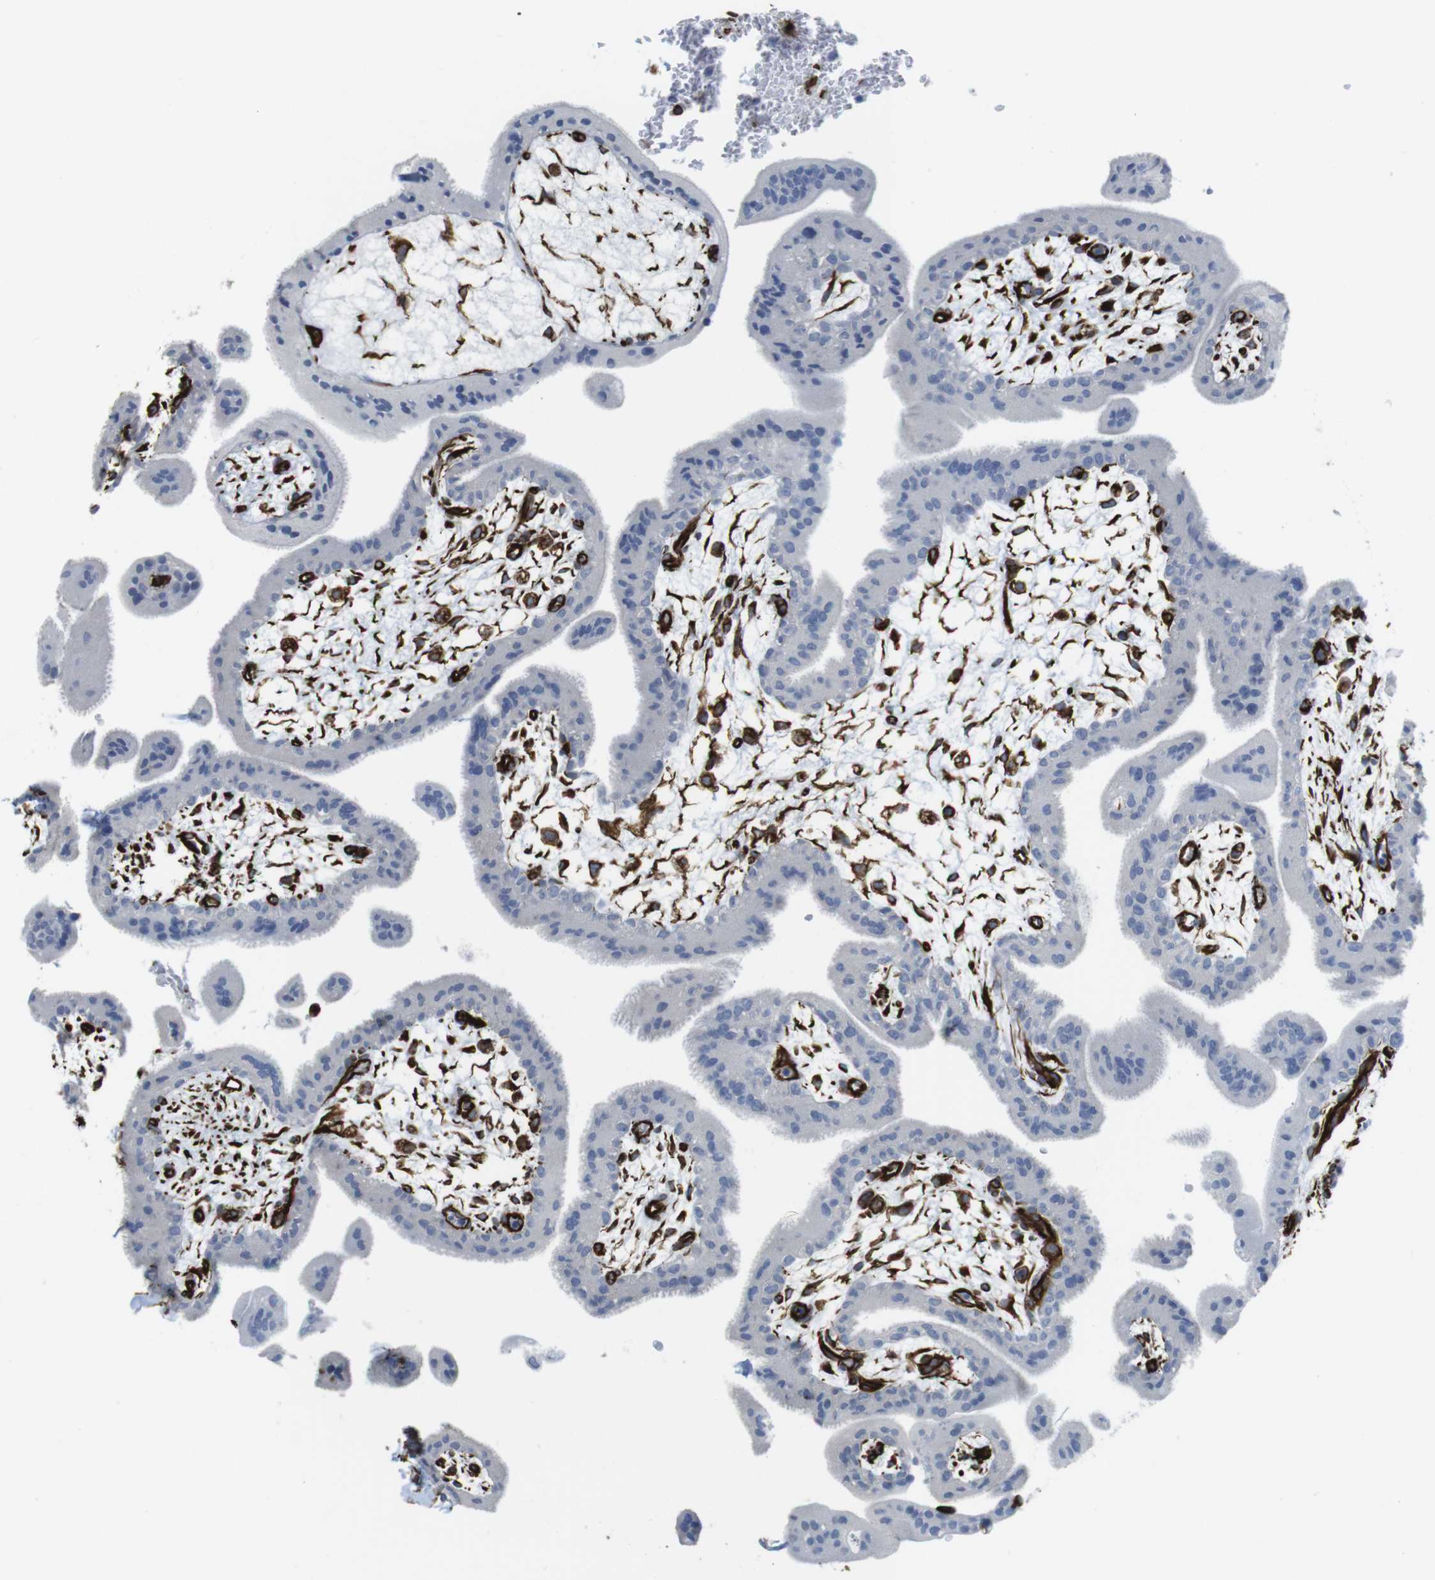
{"staining": {"intensity": "negative", "quantity": "none", "location": "none"}, "tissue": "placenta", "cell_type": "Trophoblastic cells", "image_type": "normal", "snomed": [{"axis": "morphology", "description": "Normal tissue, NOS"}, {"axis": "topography", "description": "Placenta"}], "caption": "A photomicrograph of placenta stained for a protein shows no brown staining in trophoblastic cells.", "gene": "RALGPS1", "patient": {"sex": "female", "age": 35}}